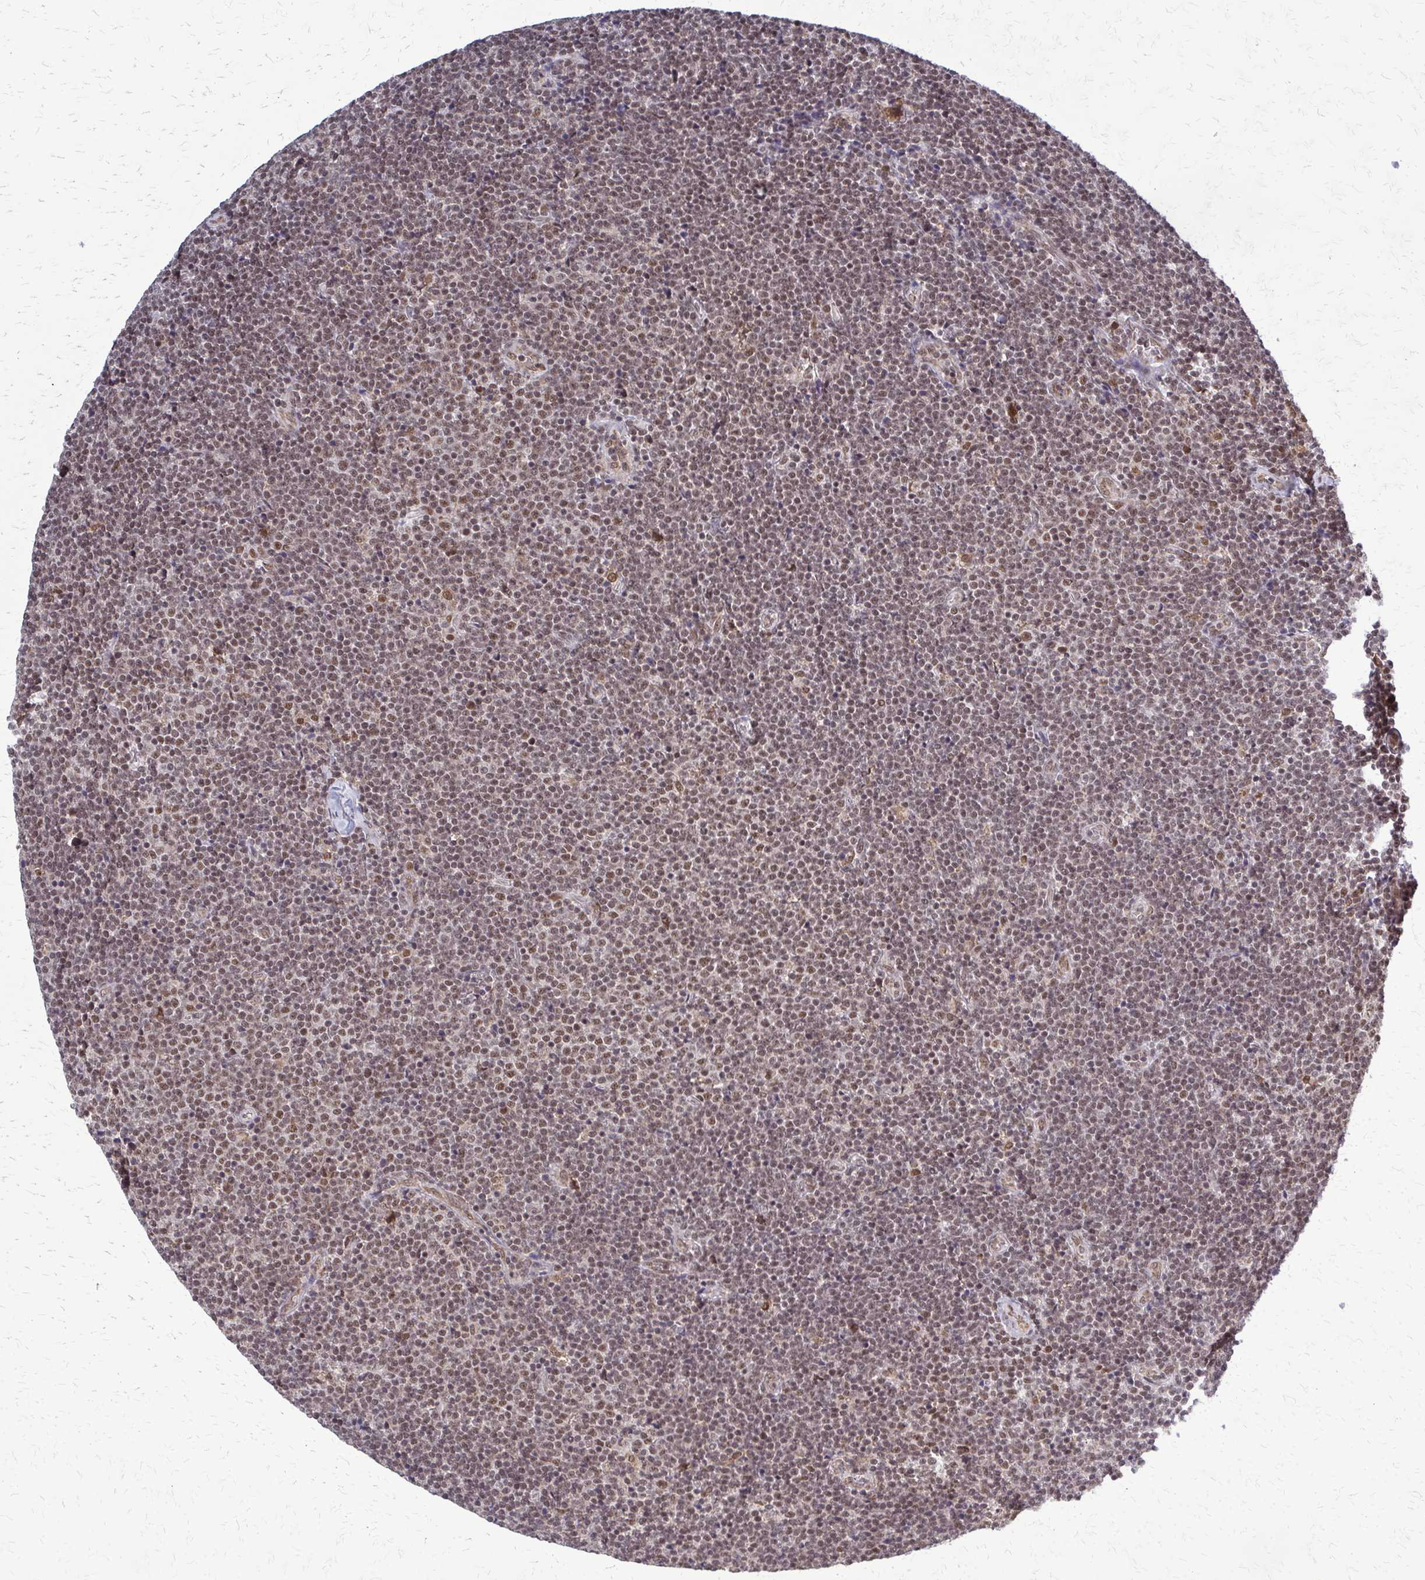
{"staining": {"intensity": "moderate", "quantity": "25%-75%", "location": "nuclear"}, "tissue": "lymphoma", "cell_type": "Tumor cells", "image_type": "cancer", "snomed": [{"axis": "morphology", "description": "Malignant lymphoma, non-Hodgkin's type, Low grade"}, {"axis": "topography", "description": "Lymph node"}], "caption": "Lymphoma stained for a protein (brown) reveals moderate nuclear positive staining in approximately 25%-75% of tumor cells.", "gene": "HDAC3", "patient": {"sex": "male", "age": 48}}